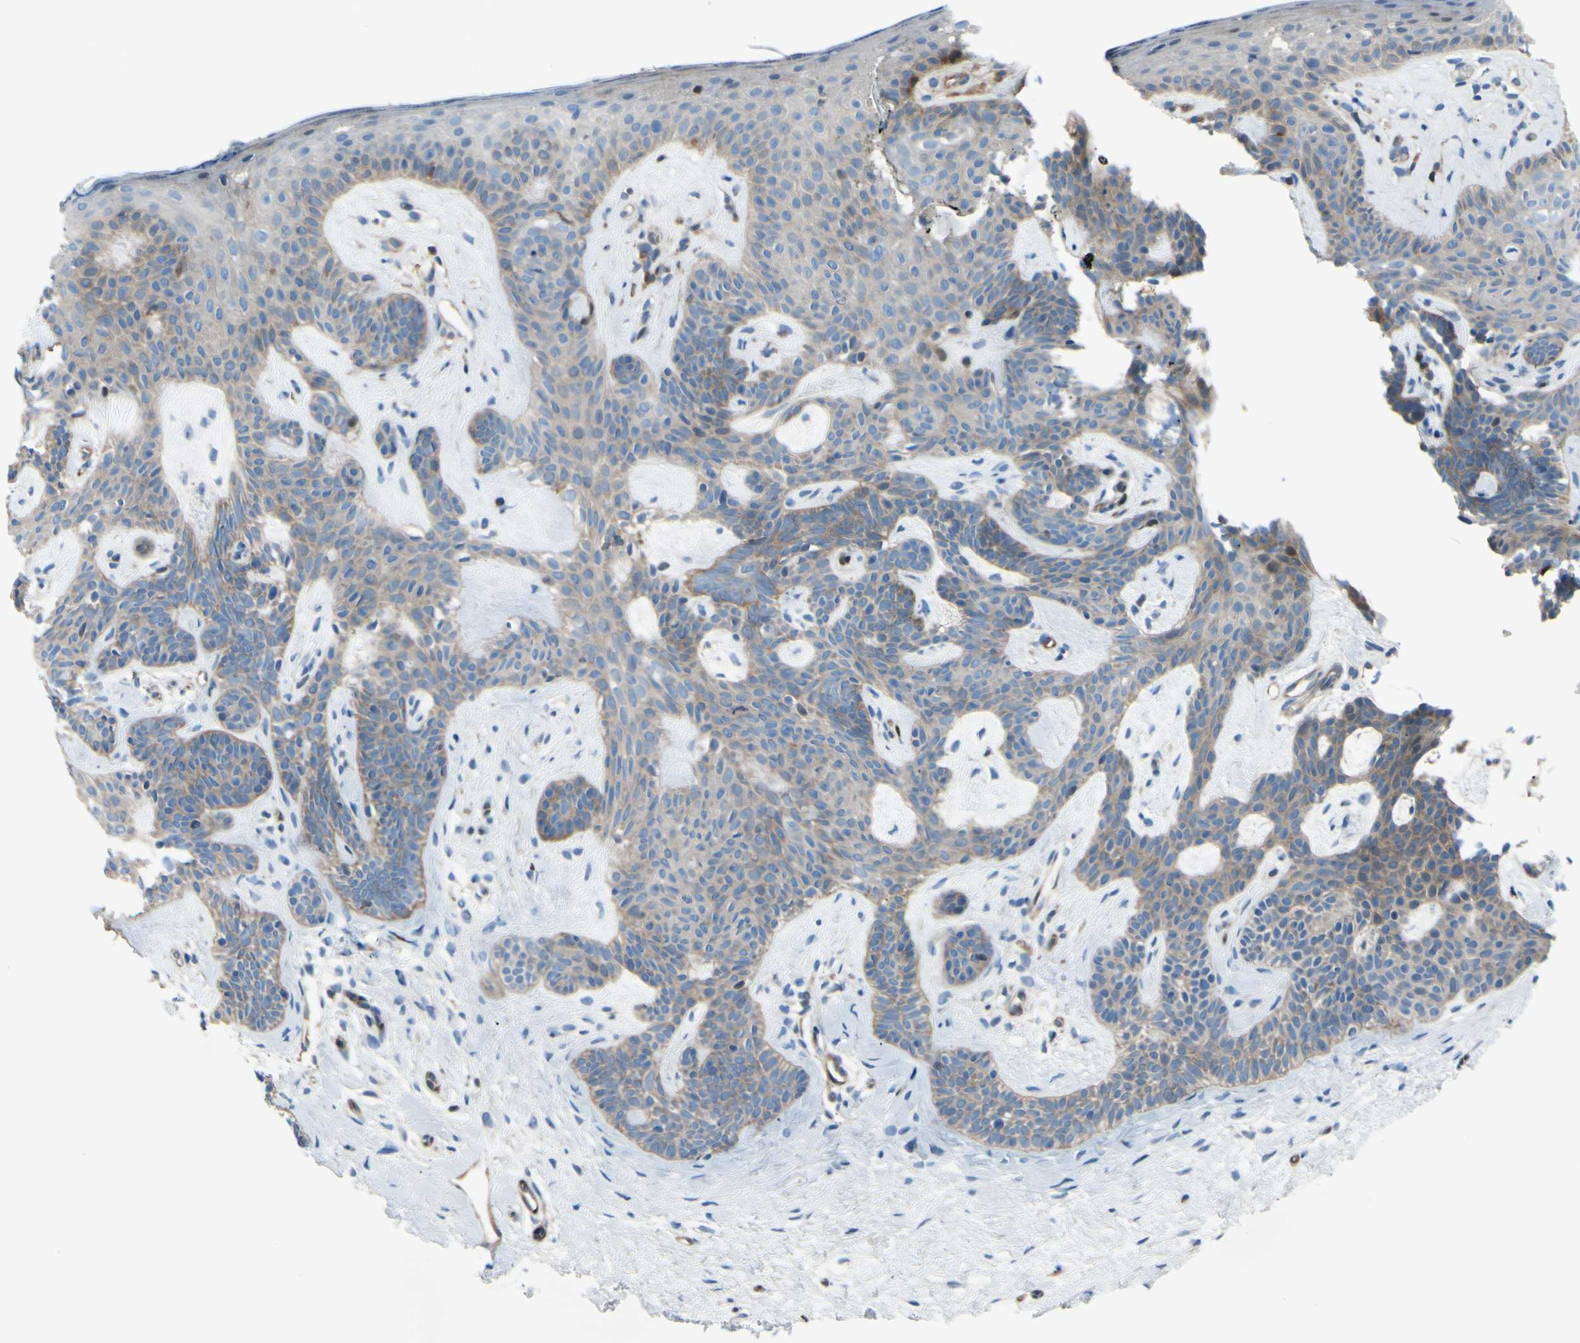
{"staining": {"intensity": "weak", "quantity": ">75%", "location": "cytoplasmic/membranous"}, "tissue": "skin cancer", "cell_type": "Tumor cells", "image_type": "cancer", "snomed": [{"axis": "morphology", "description": "Developmental malformation"}, {"axis": "morphology", "description": "Basal cell carcinoma"}, {"axis": "topography", "description": "Skin"}], "caption": "Tumor cells display weak cytoplasmic/membranous staining in about >75% of cells in skin cancer.", "gene": "PAK2", "patient": {"sex": "female", "age": 62}}